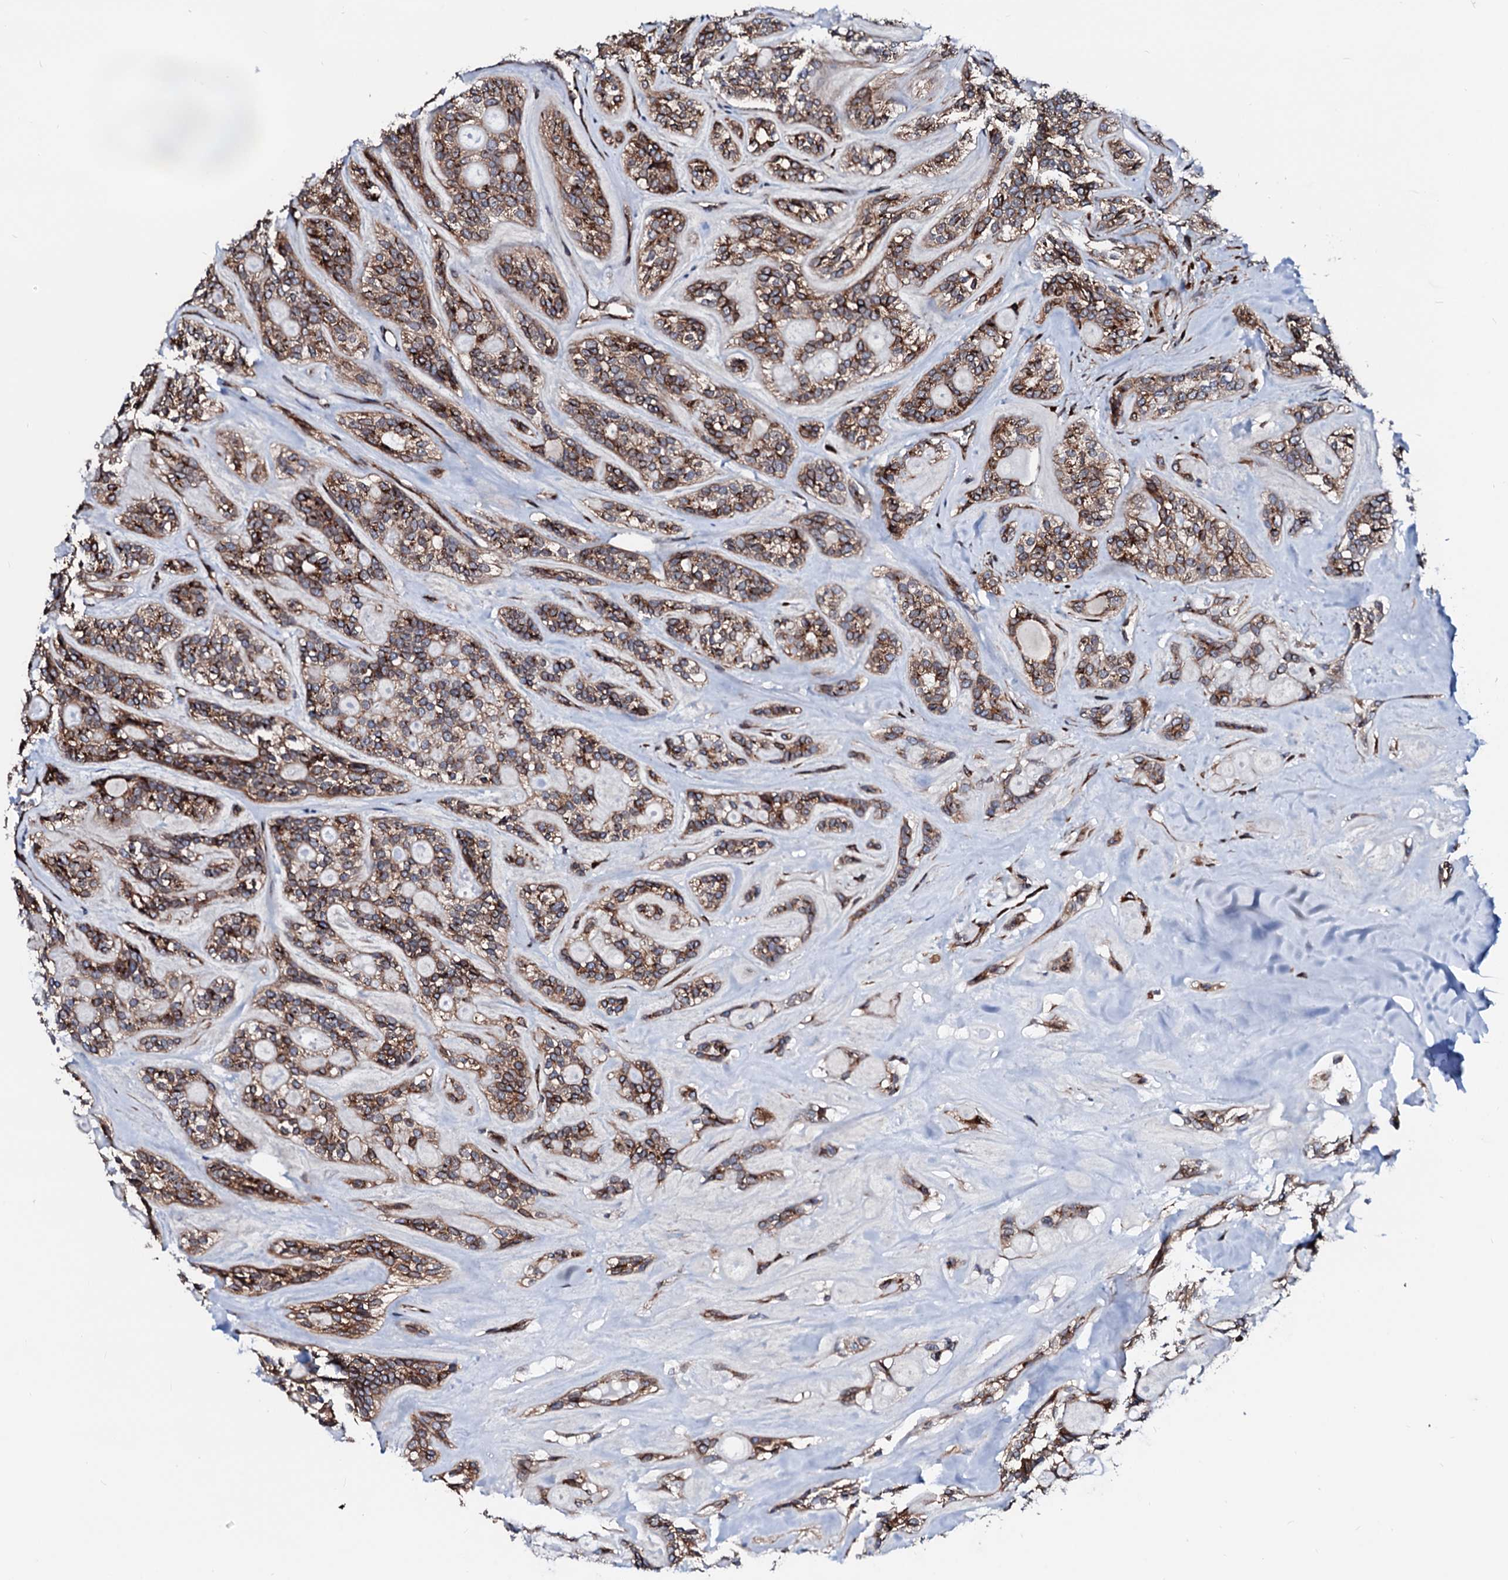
{"staining": {"intensity": "strong", "quantity": "25%-75%", "location": "cytoplasmic/membranous"}, "tissue": "head and neck cancer", "cell_type": "Tumor cells", "image_type": "cancer", "snomed": [{"axis": "morphology", "description": "Adenocarcinoma, NOS"}, {"axis": "topography", "description": "Head-Neck"}], "caption": "Approximately 25%-75% of tumor cells in human head and neck adenocarcinoma exhibit strong cytoplasmic/membranous protein positivity as visualized by brown immunohistochemical staining.", "gene": "TMCO3", "patient": {"sex": "male", "age": 66}}